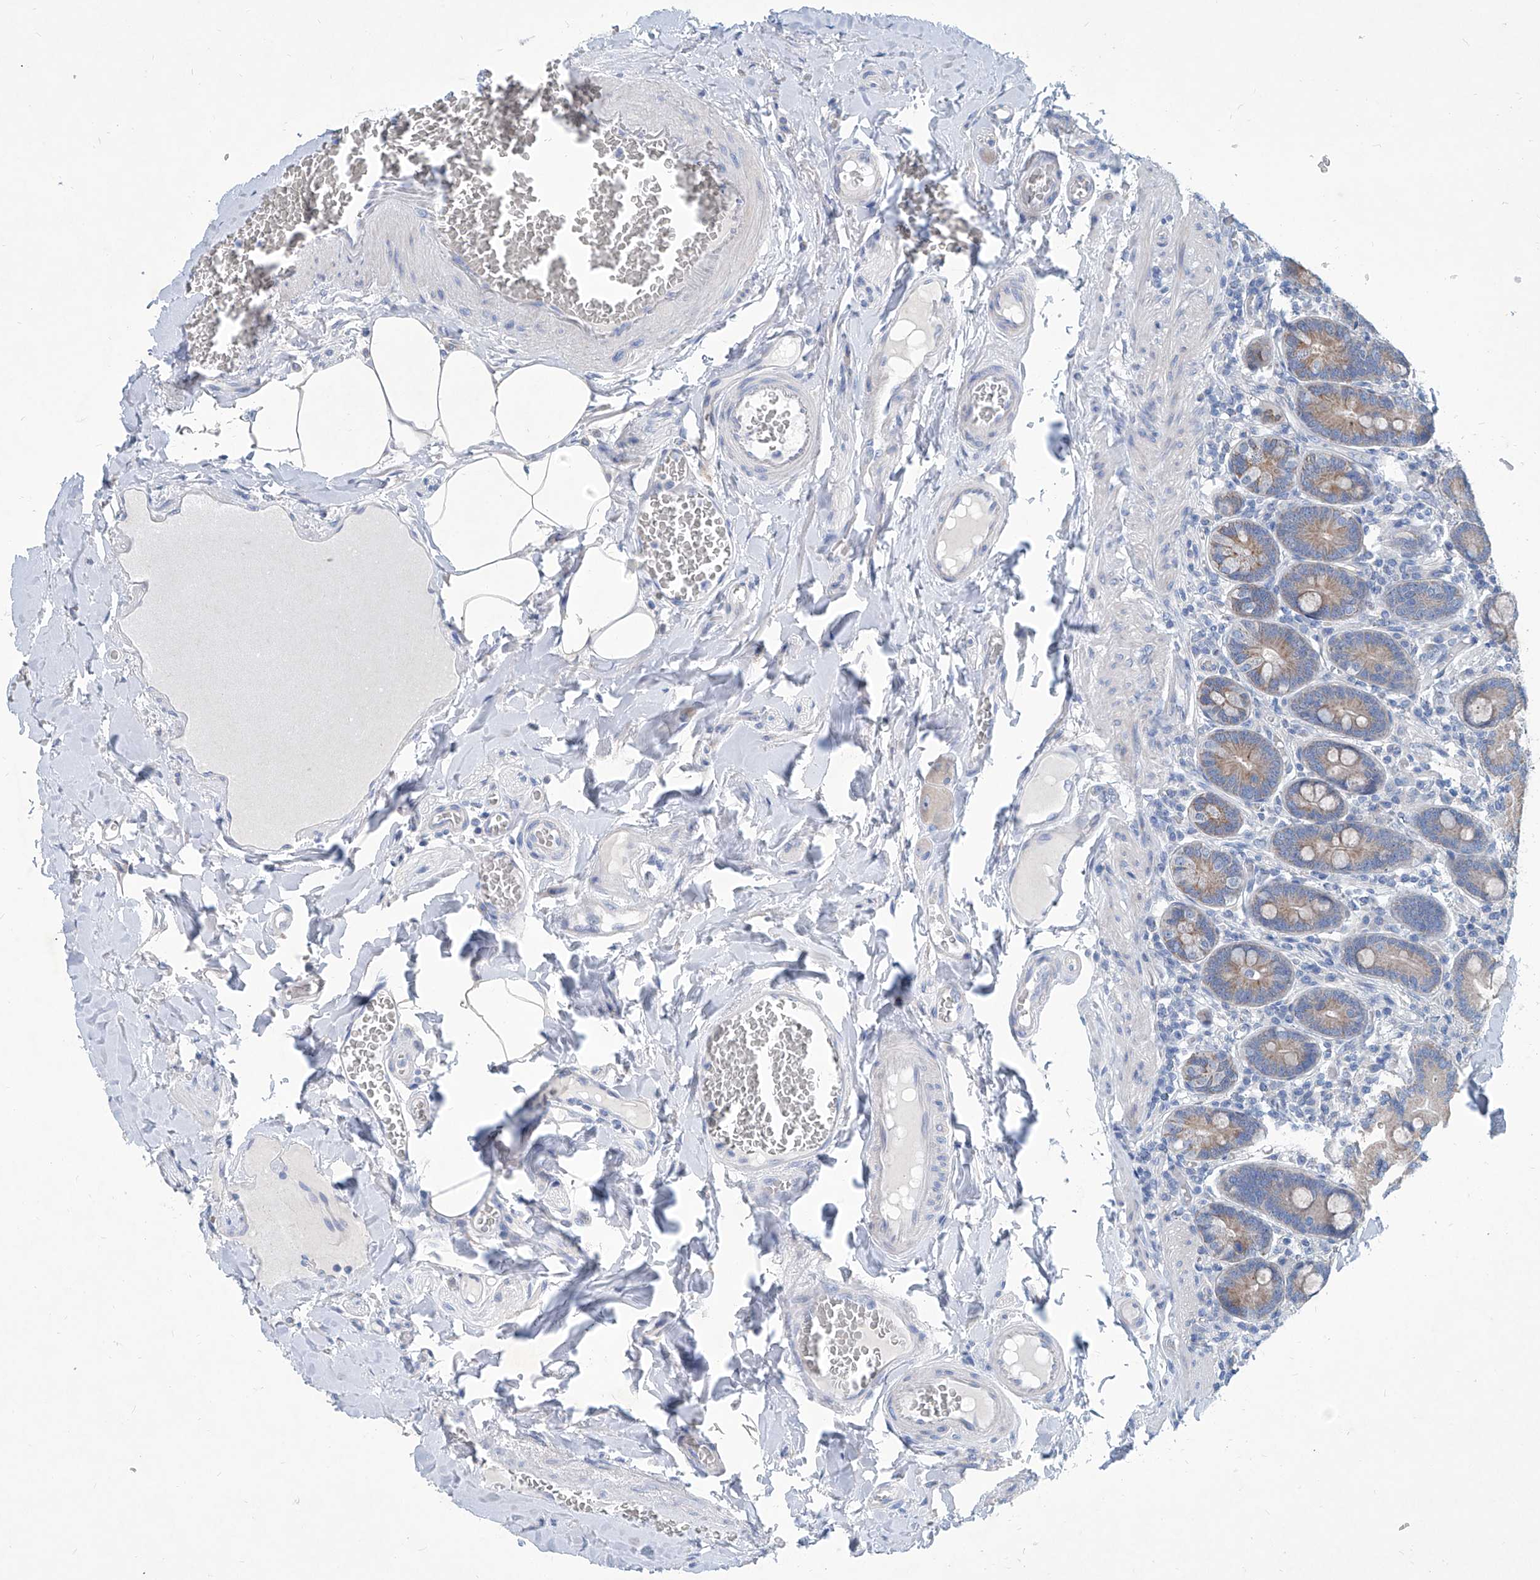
{"staining": {"intensity": "moderate", "quantity": "25%-75%", "location": "cytoplasmic/membranous"}, "tissue": "duodenum", "cell_type": "Glandular cells", "image_type": "normal", "snomed": [{"axis": "morphology", "description": "Normal tissue, NOS"}, {"axis": "topography", "description": "Duodenum"}], "caption": "Normal duodenum reveals moderate cytoplasmic/membranous positivity in about 25%-75% of glandular cells.", "gene": "ZNF519", "patient": {"sex": "female", "age": 62}}